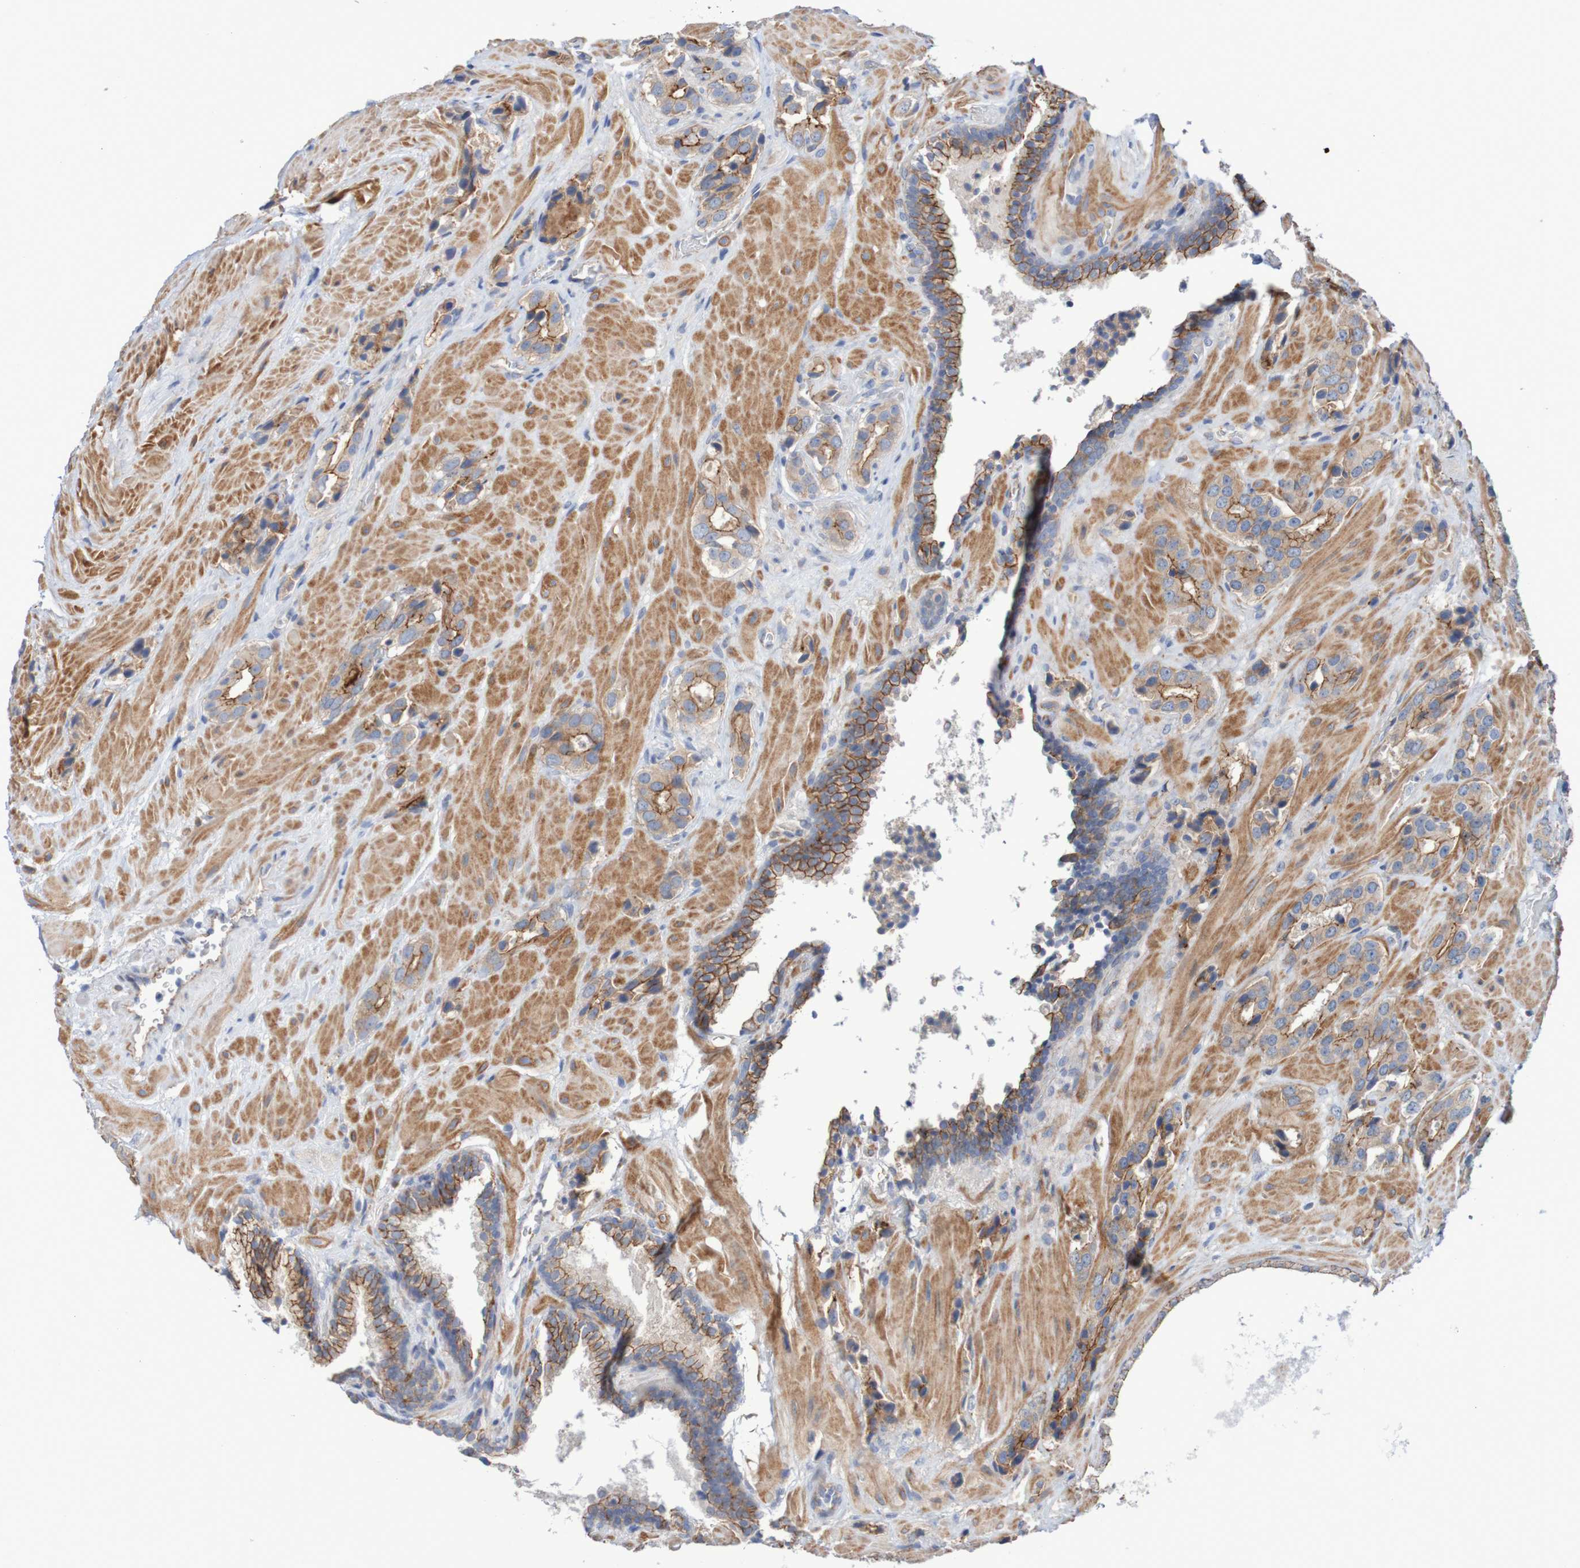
{"staining": {"intensity": "moderate", "quantity": "25%-75%", "location": "cytoplasmic/membranous"}, "tissue": "prostate cancer", "cell_type": "Tumor cells", "image_type": "cancer", "snomed": [{"axis": "morphology", "description": "Adenocarcinoma, High grade"}, {"axis": "topography", "description": "Prostate"}], "caption": "IHC of human prostate adenocarcinoma (high-grade) shows medium levels of moderate cytoplasmic/membranous staining in about 25%-75% of tumor cells. (Brightfield microscopy of DAB IHC at high magnification).", "gene": "NECTIN2", "patient": {"sex": "male", "age": 64}}